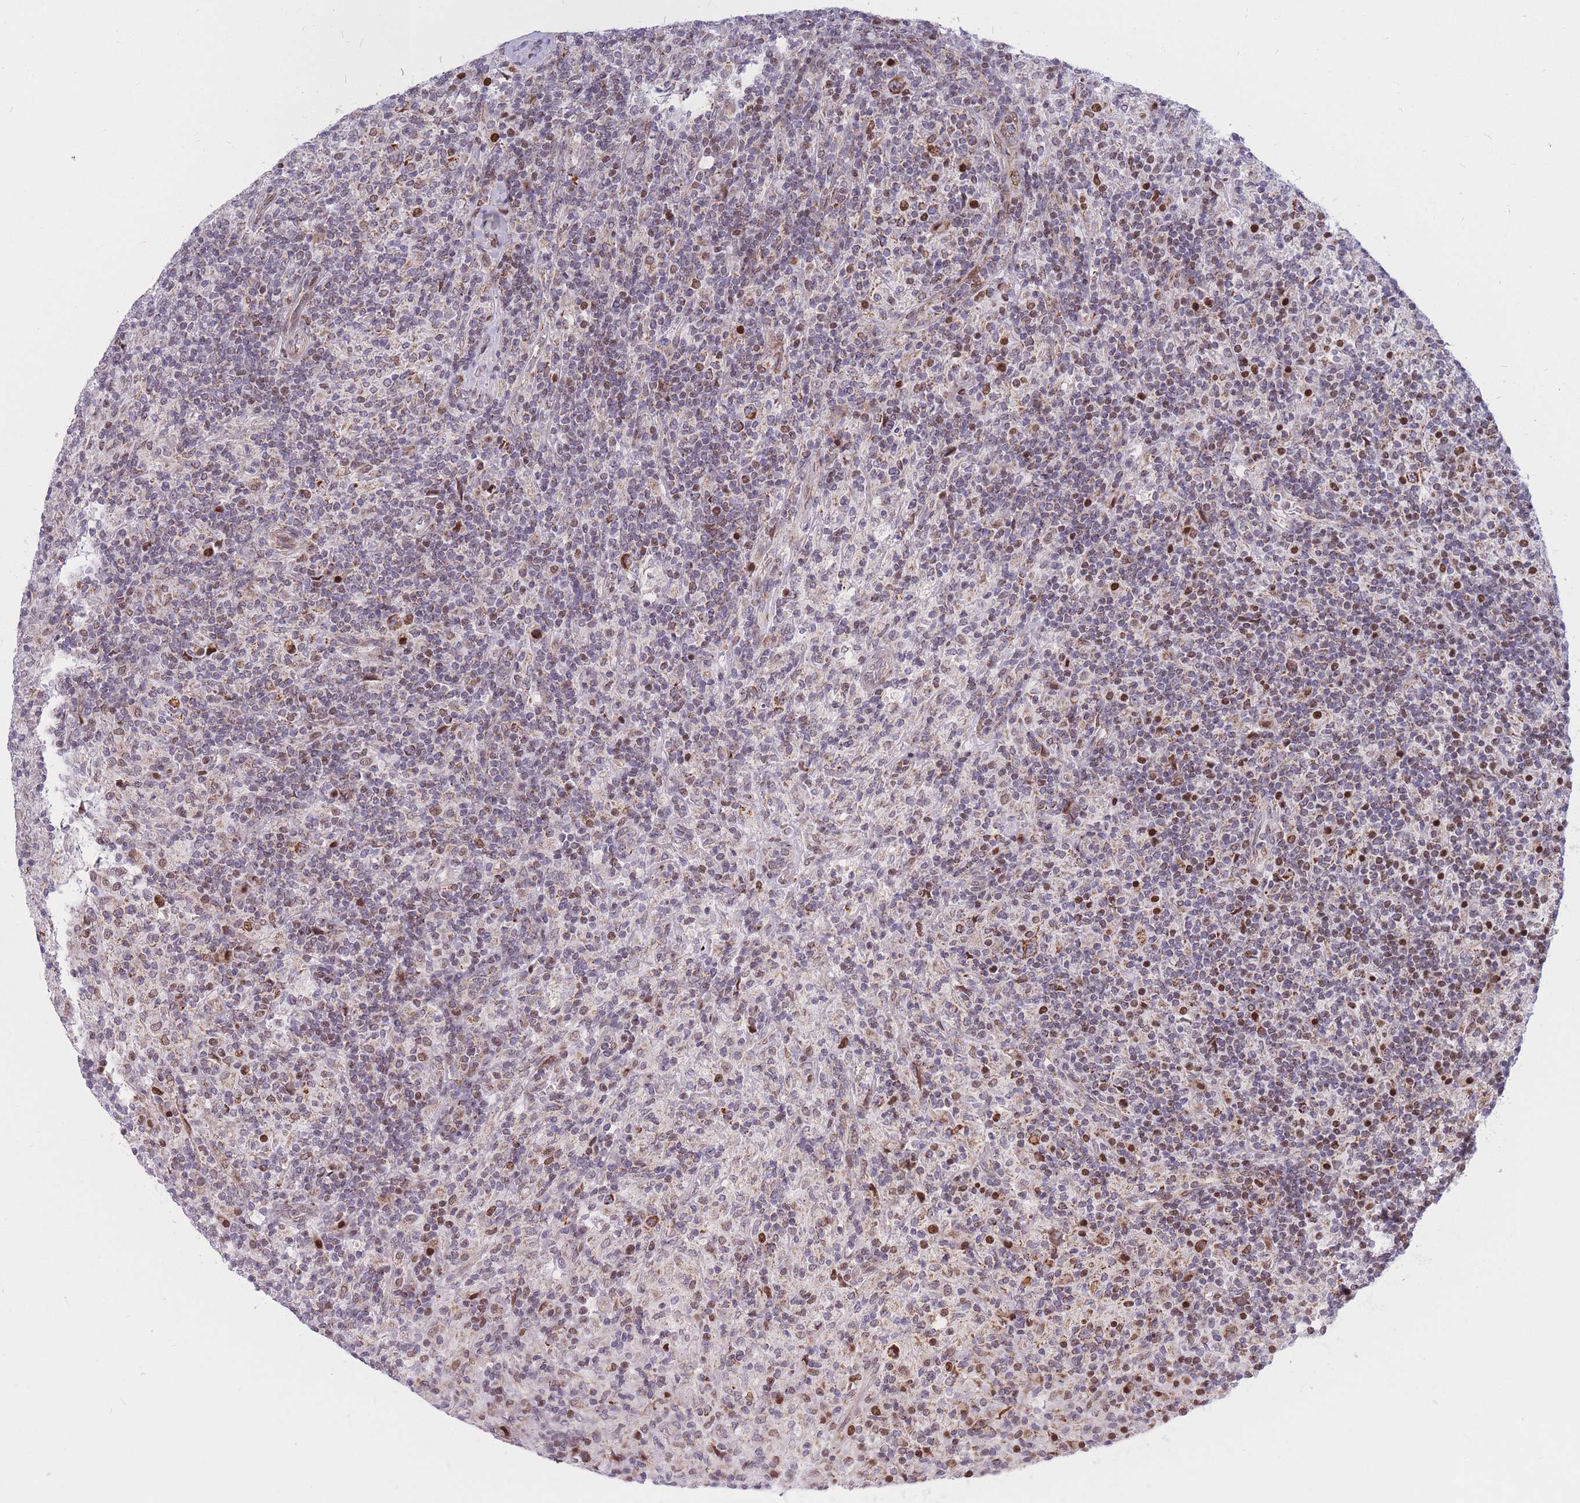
{"staining": {"intensity": "strong", "quantity": ">75%", "location": "cytoplasmic/membranous"}, "tissue": "lymphoma", "cell_type": "Tumor cells", "image_type": "cancer", "snomed": [{"axis": "morphology", "description": "Hodgkin's disease, NOS"}, {"axis": "topography", "description": "Lymph node"}], "caption": "Human lymphoma stained with a brown dye displays strong cytoplasmic/membranous positive expression in approximately >75% of tumor cells.", "gene": "MOB4", "patient": {"sex": "male", "age": 70}}